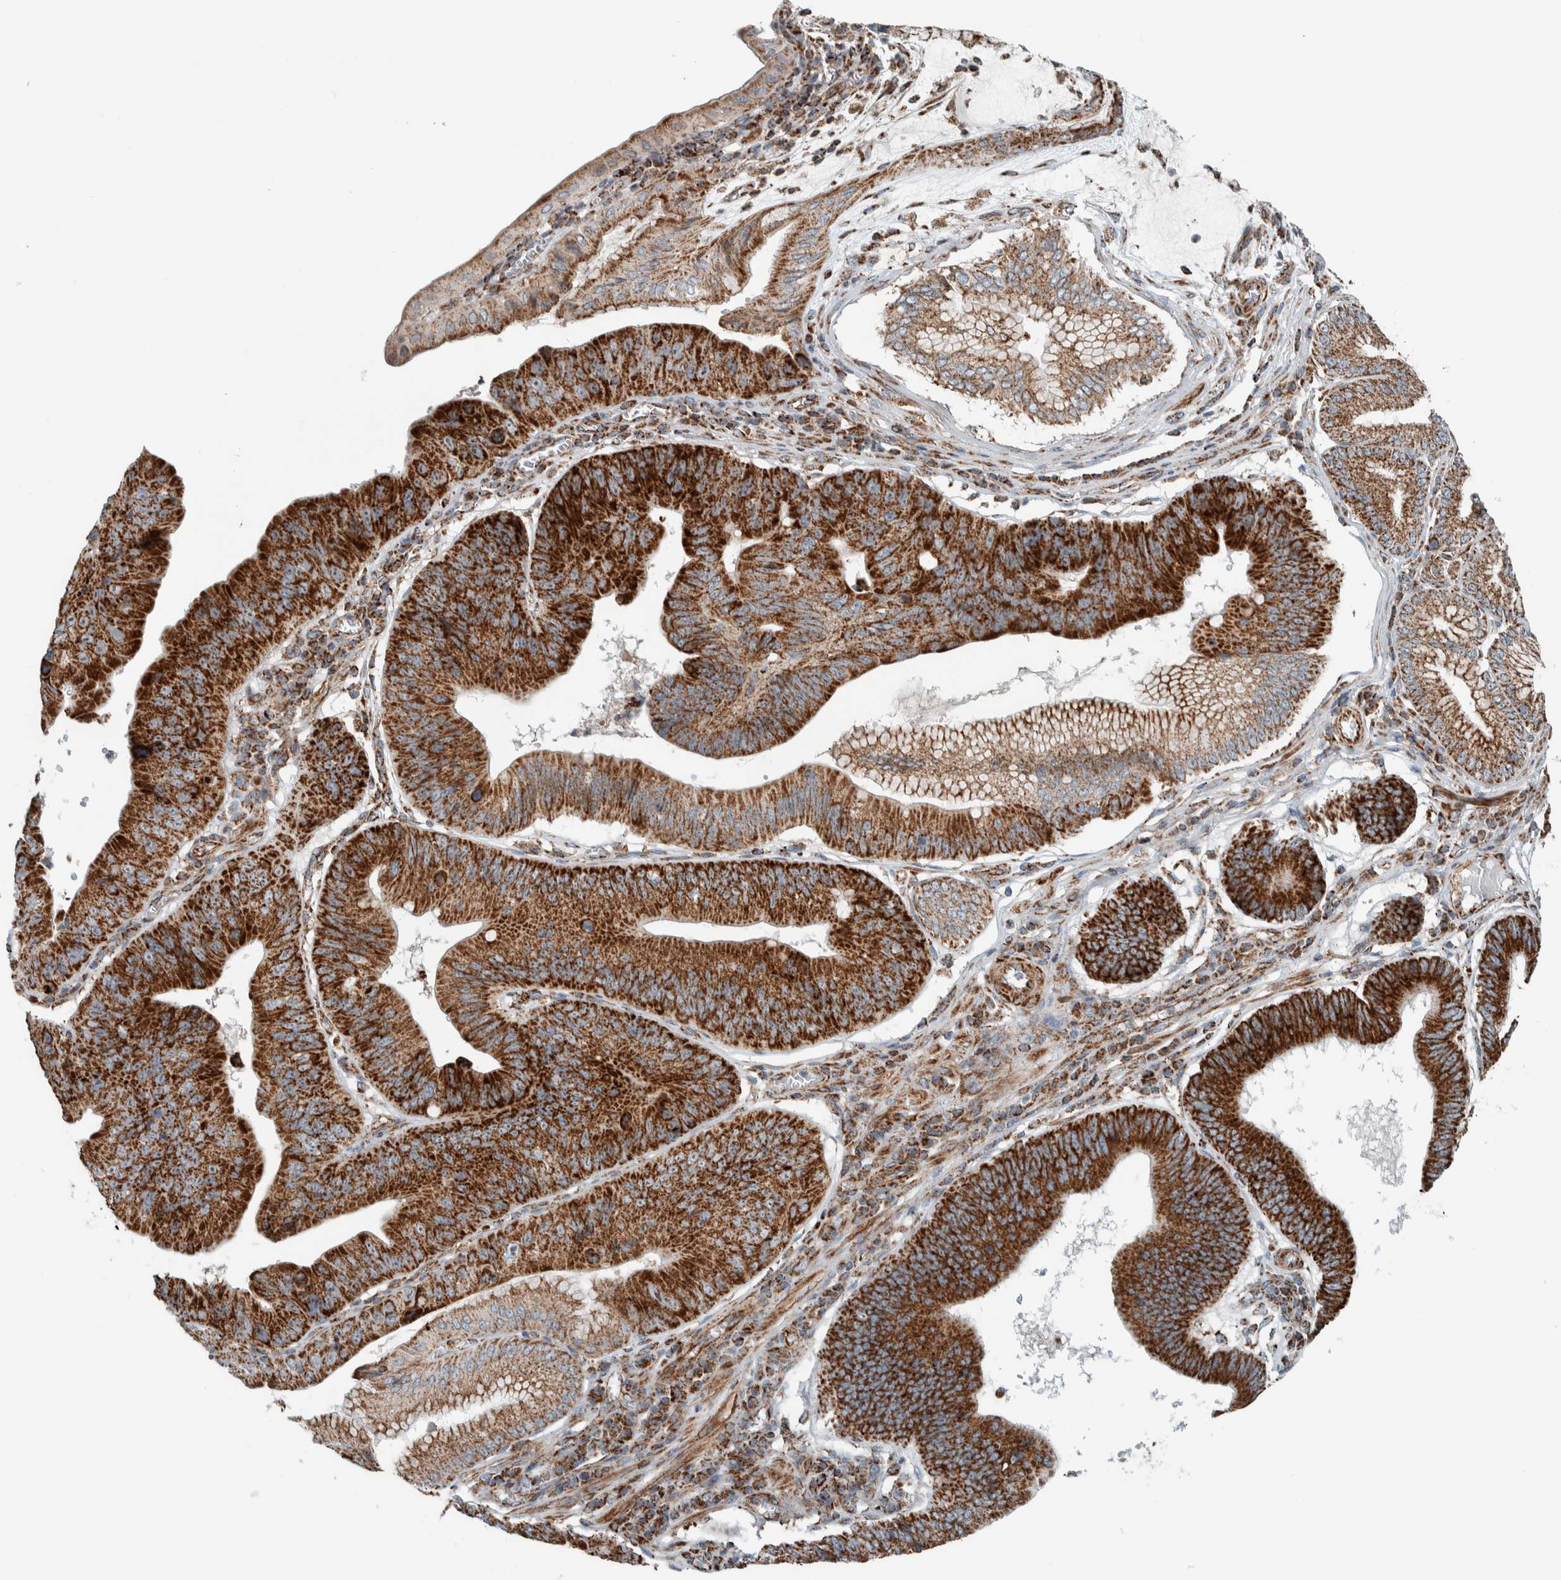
{"staining": {"intensity": "strong", "quantity": ">75%", "location": "cytoplasmic/membranous"}, "tissue": "stomach cancer", "cell_type": "Tumor cells", "image_type": "cancer", "snomed": [{"axis": "morphology", "description": "Adenocarcinoma, NOS"}, {"axis": "topography", "description": "Stomach"}], "caption": "Immunohistochemistry histopathology image of neoplastic tissue: stomach cancer (adenocarcinoma) stained using immunohistochemistry (IHC) exhibits high levels of strong protein expression localized specifically in the cytoplasmic/membranous of tumor cells, appearing as a cytoplasmic/membranous brown color.", "gene": "CNTROB", "patient": {"sex": "male", "age": 59}}